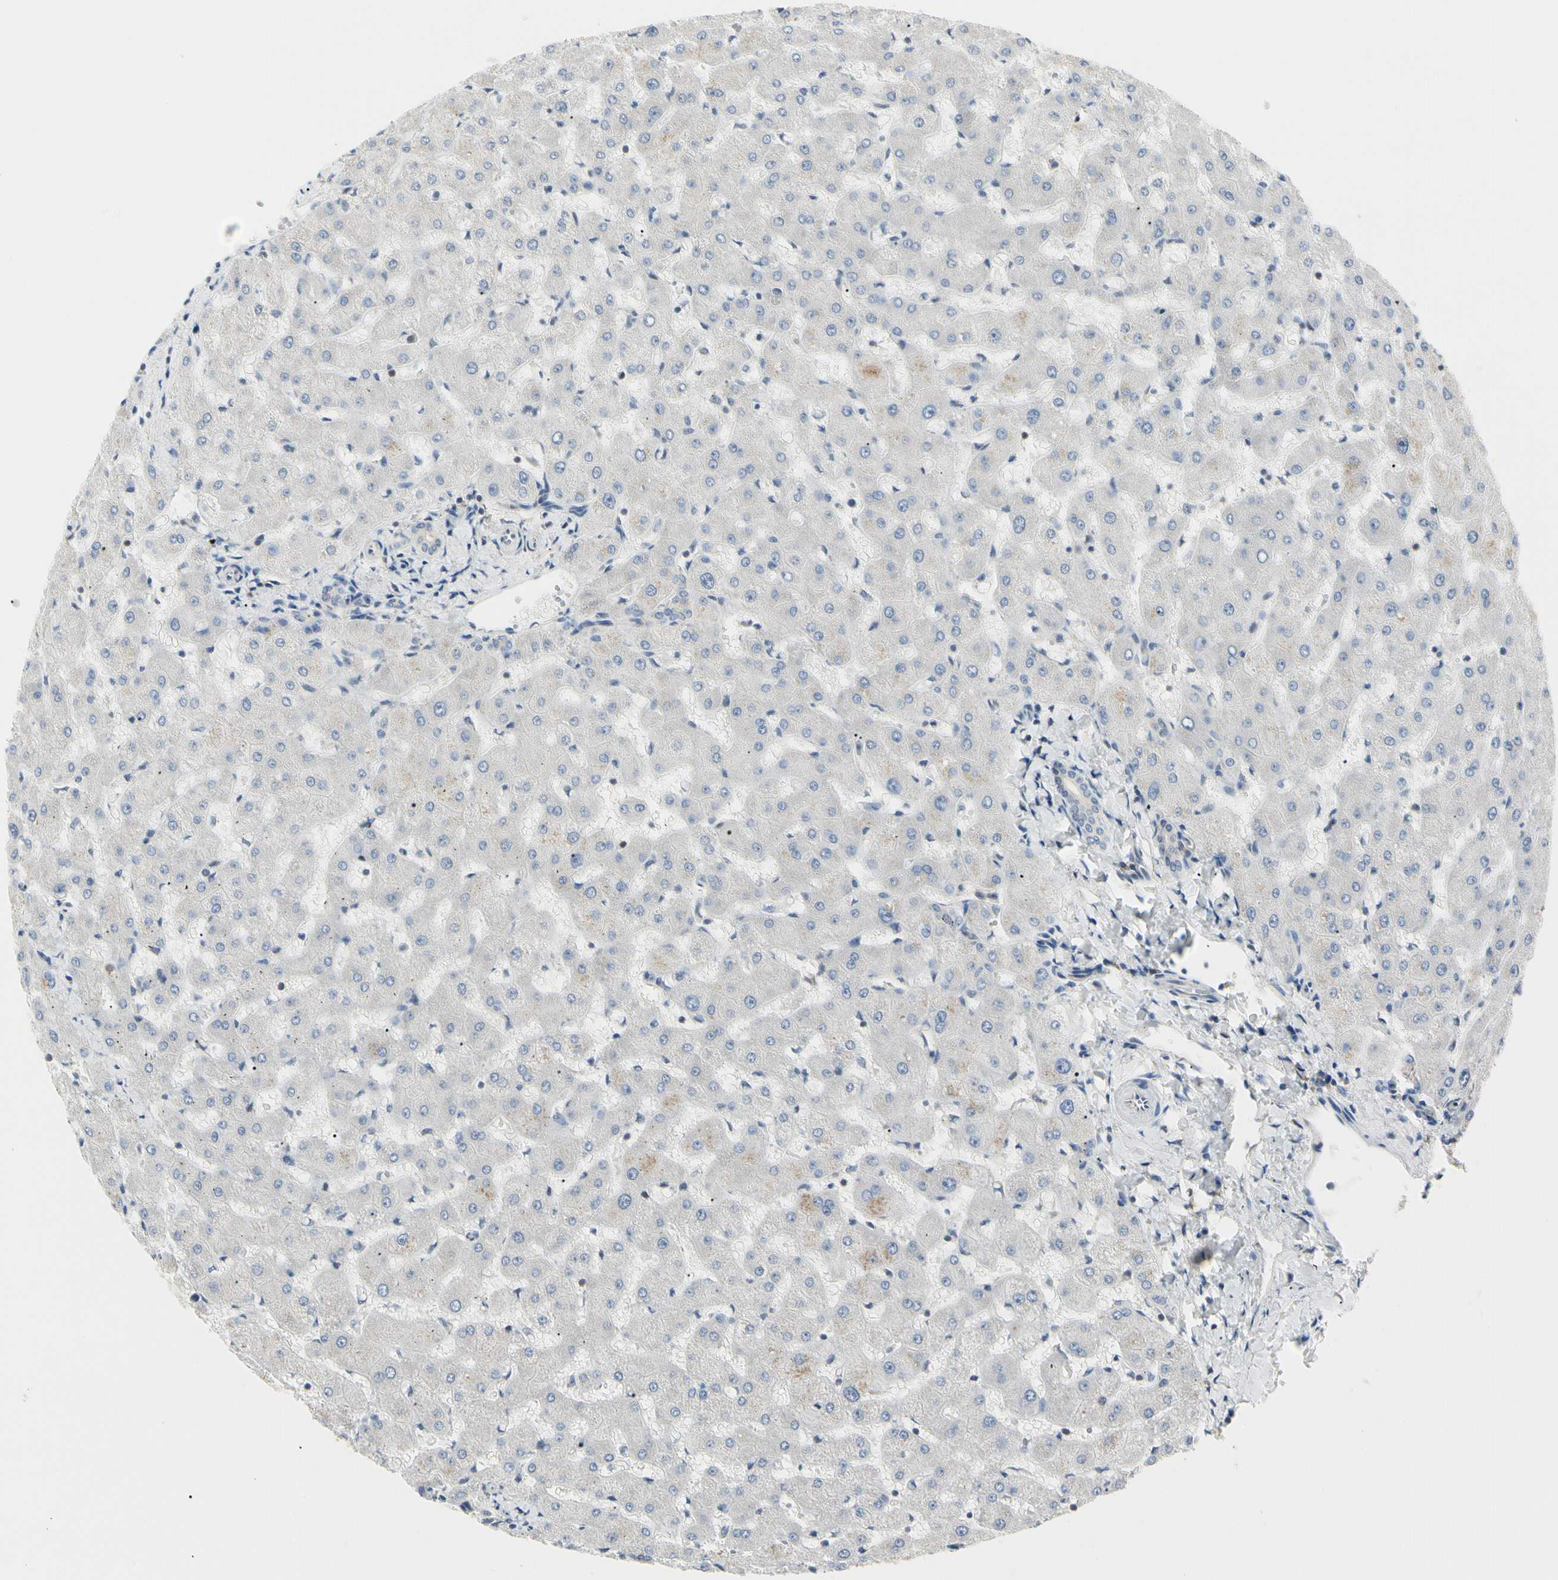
{"staining": {"intensity": "negative", "quantity": "none", "location": "none"}, "tissue": "liver", "cell_type": "Cholangiocytes", "image_type": "normal", "snomed": [{"axis": "morphology", "description": "Normal tissue, NOS"}, {"axis": "topography", "description": "Liver"}], "caption": "An immunohistochemistry photomicrograph of unremarkable liver is shown. There is no staining in cholangiocytes of liver.", "gene": "NFKB2", "patient": {"sex": "female", "age": 63}}